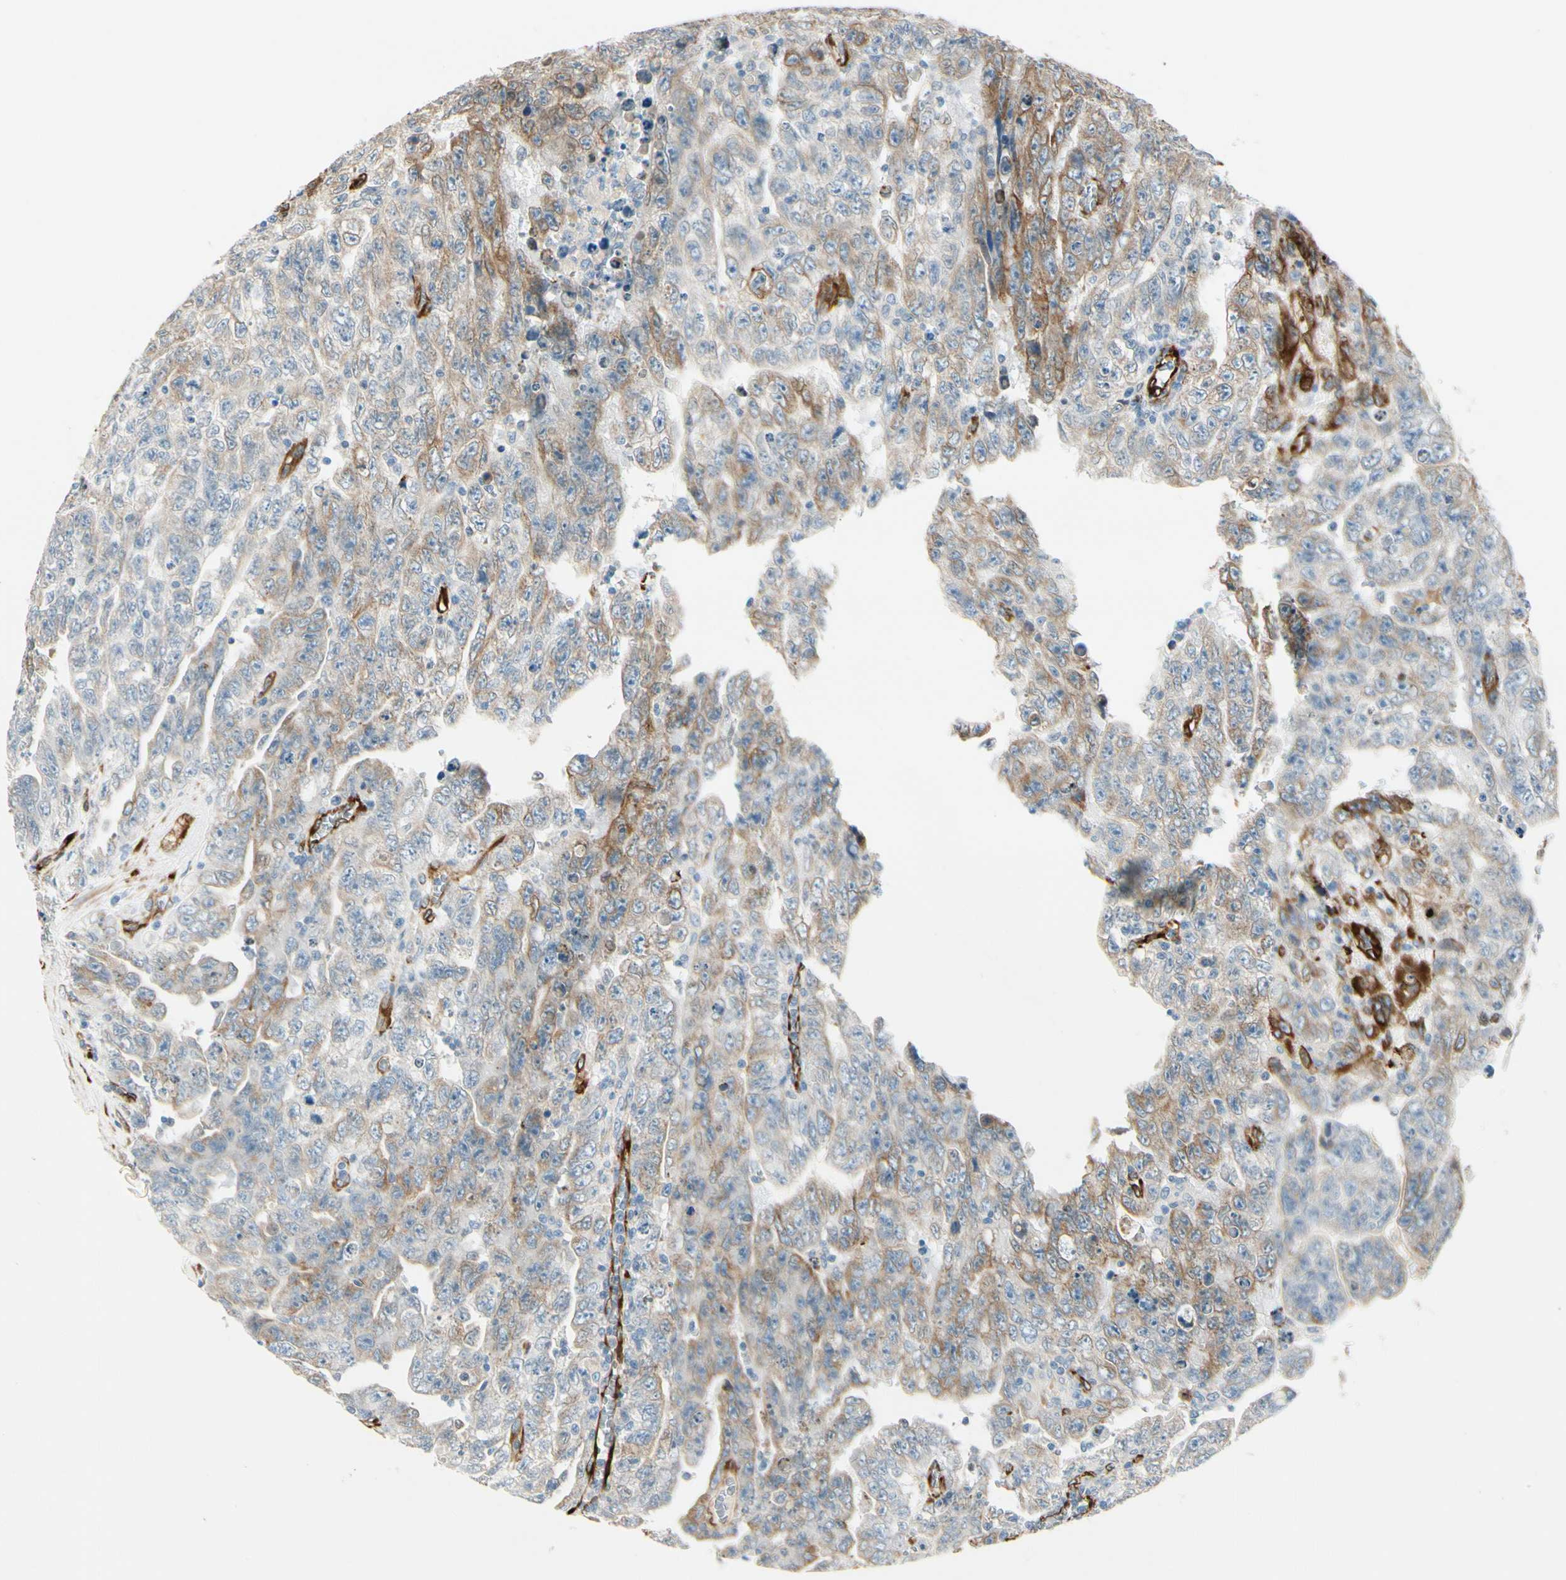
{"staining": {"intensity": "weak", "quantity": ">75%", "location": "cytoplasmic/membranous"}, "tissue": "testis cancer", "cell_type": "Tumor cells", "image_type": "cancer", "snomed": [{"axis": "morphology", "description": "Carcinoma, Embryonal, NOS"}, {"axis": "topography", "description": "Testis"}], "caption": "Immunohistochemistry (DAB (3,3'-diaminobenzidine)) staining of human testis cancer demonstrates weak cytoplasmic/membranous protein positivity in about >75% of tumor cells. Using DAB (brown) and hematoxylin (blue) stains, captured at high magnification using brightfield microscopy.", "gene": "FKBP7", "patient": {"sex": "male", "age": 28}}